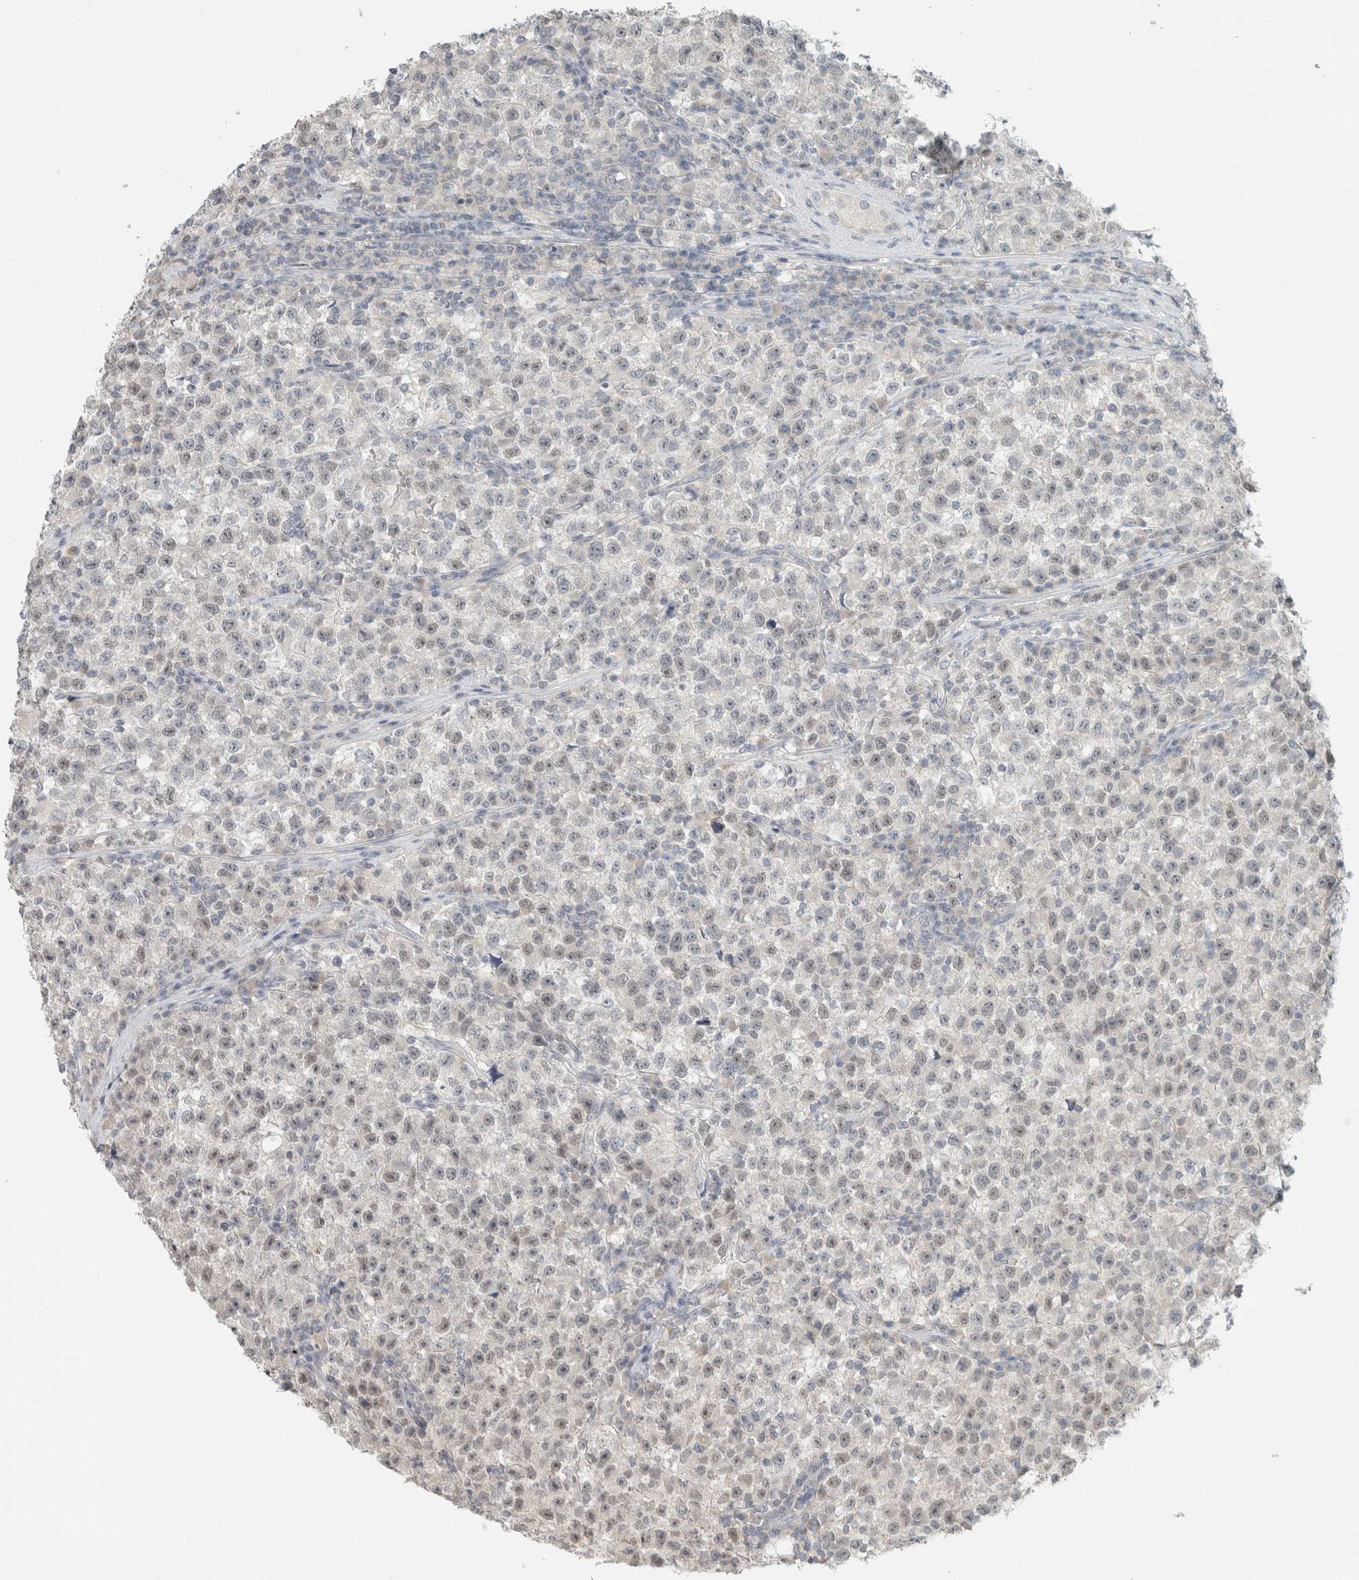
{"staining": {"intensity": "weak", "quantity": "<25%", "location": "nuclear"}, "tissue": "testis cancer", "cell_type": "Tumor cells", "image_type": "cancer", "snomed": [{"axis": "morphology", "description": "Seminoma, NOS"}, {"axis": "topography", "description": "Testis"}], "caption": "Immunohistochemistry histopathology image of human testis seminoma stained for a protein (brown), which shows no positivity in tumor cells.", "gene": "TRIT1", "patient": {"sex": "male", "age": 22}}